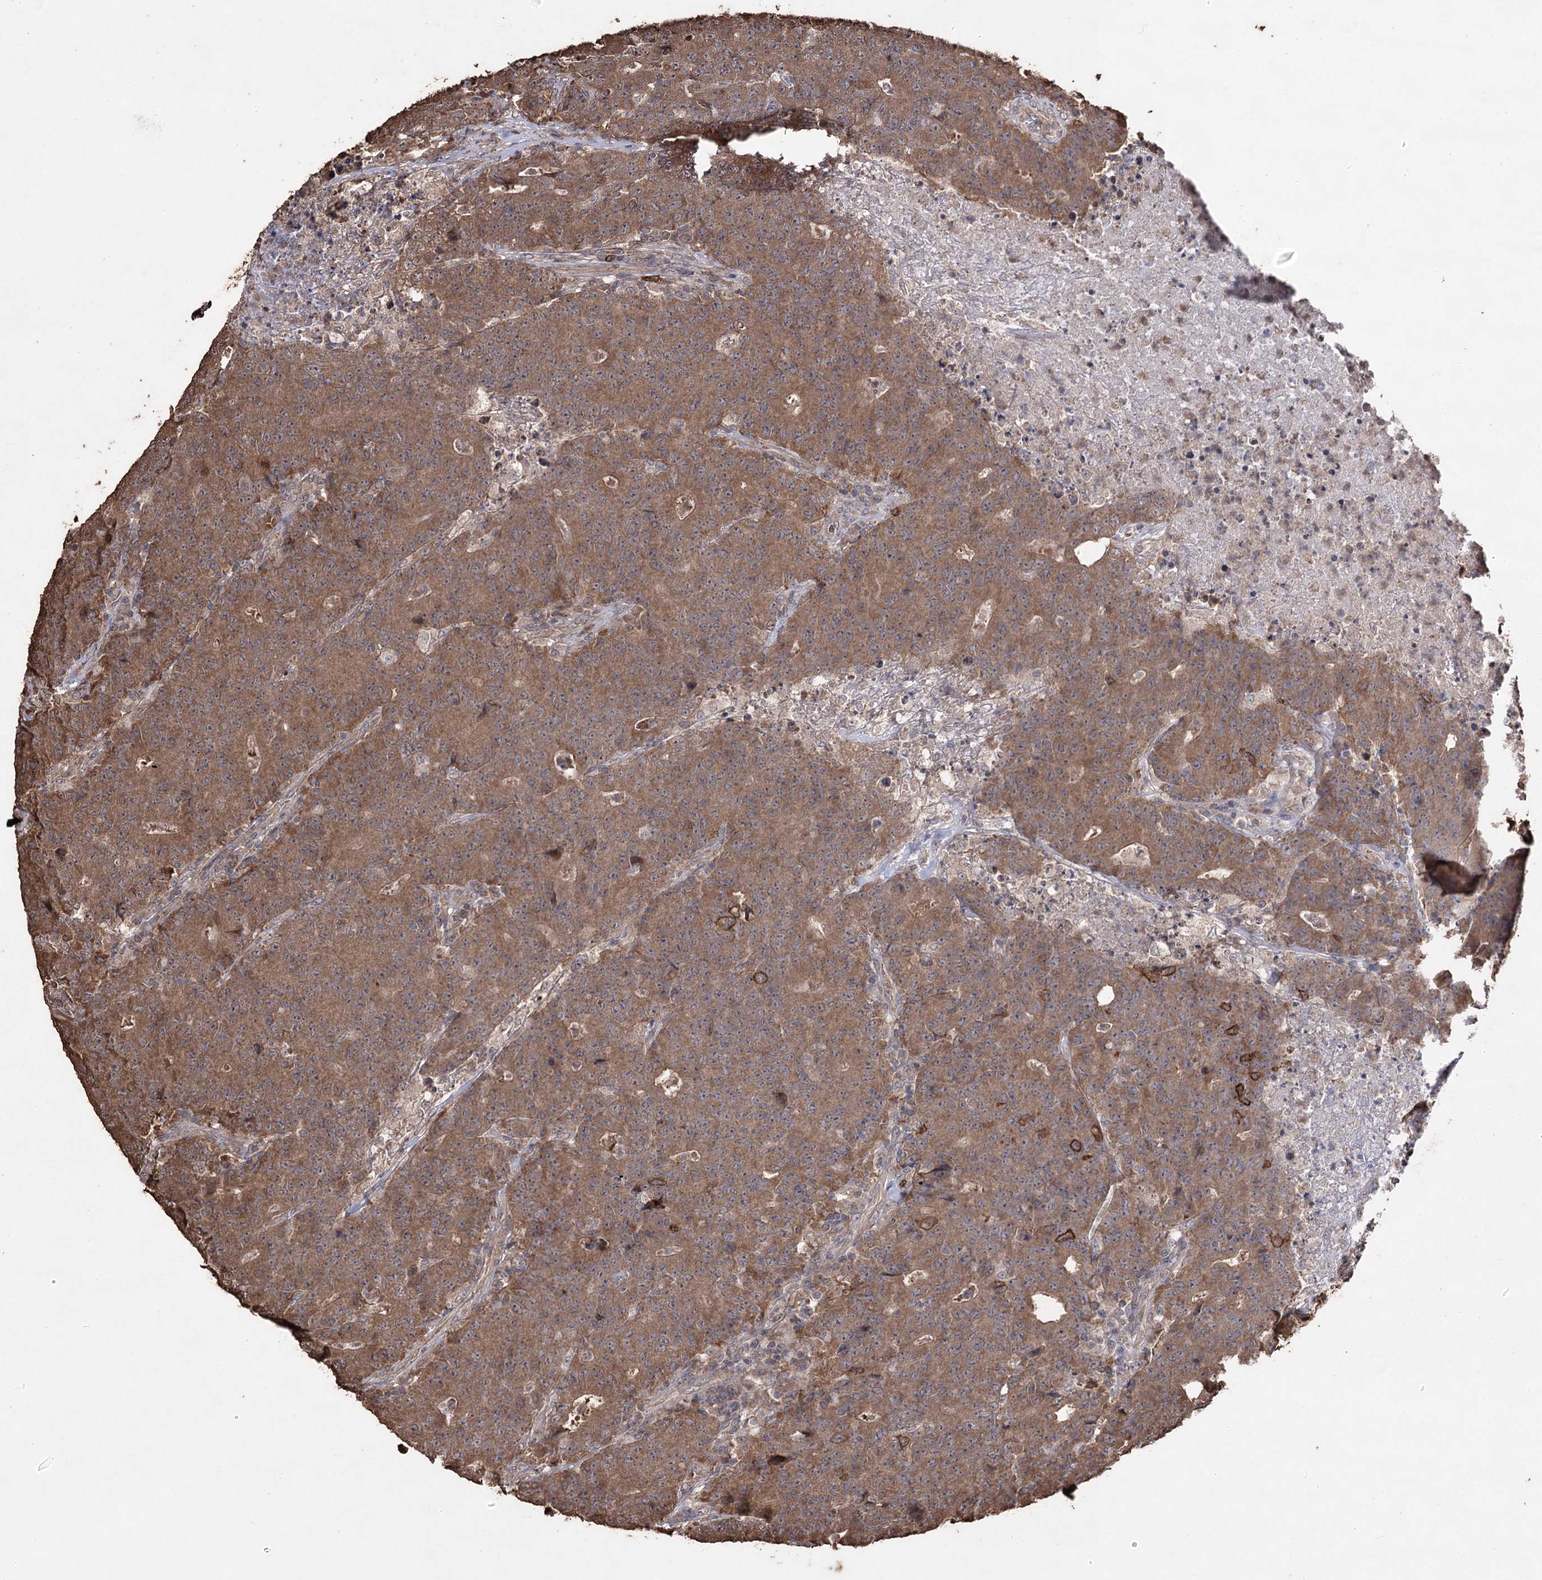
{"staining": {"intensity": "moderate", "quantity": ">75%", "location": "cytoplasmic/membranous"}, "tissue": "colorectal cancer", "cell_type": "Tumor cells", "image_type": "cancer", "snomed": [{"axis": "morphology", "description": "Adenocarcinoma, NOS"}, {"axis": "topography", "description": "Colon"}], "caption": "An immunohistochemistry image of neoplastic tissue is shown. Protein staining in brown shows moderate cytoplasmic/membranous positivity in colorectal cancer within tumor cells. The staining is performed using DAB (3,3'-diaminobenzidine) brown chromogen to label protein expression. The nuclei are counter-stained blue using hematoxylin.", "gene": "ZNF662", "patient": {"sex": "female", "age": 75}}